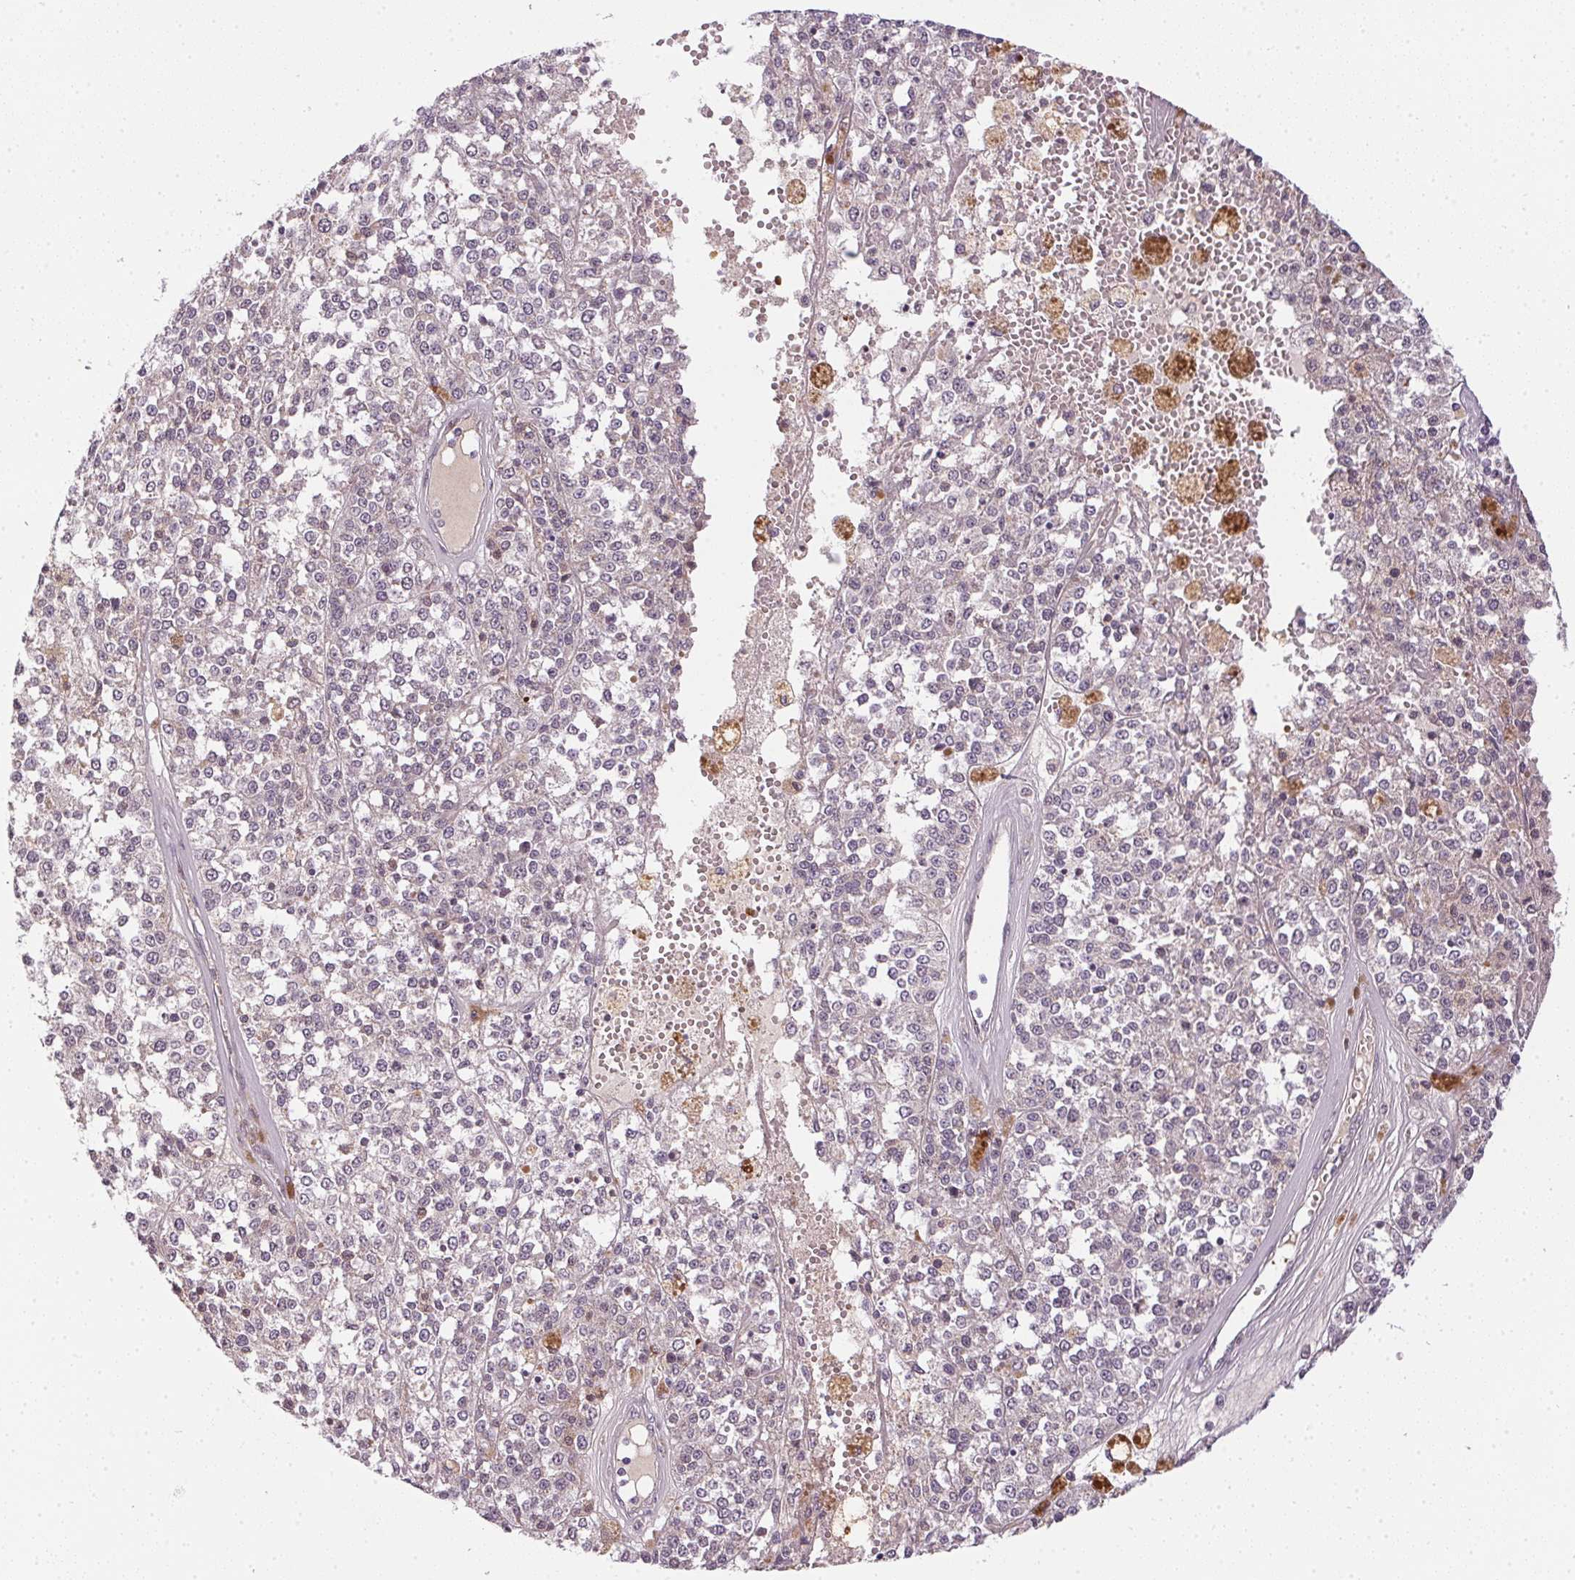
{"staining": {"intensity": "negative", "quantity": "none", "location": "none"}, "tissue": "melanoma", "cell_type": "Tumor cells", "image_type": "cancer", "snomed": [{"axis": "morphology", "description": "Malignant melanoma, Metastatic site"}, {"axis": "topography", "description": "Lymph node"}], "caption": "Tumor cells show no significant expression in malignant melanoma (metastatic site). (DAB IHC visualized using brightfield microscopy, high magnification).", "gene": "CFAP92", "patient": {"sex": "female", "age": 64}}